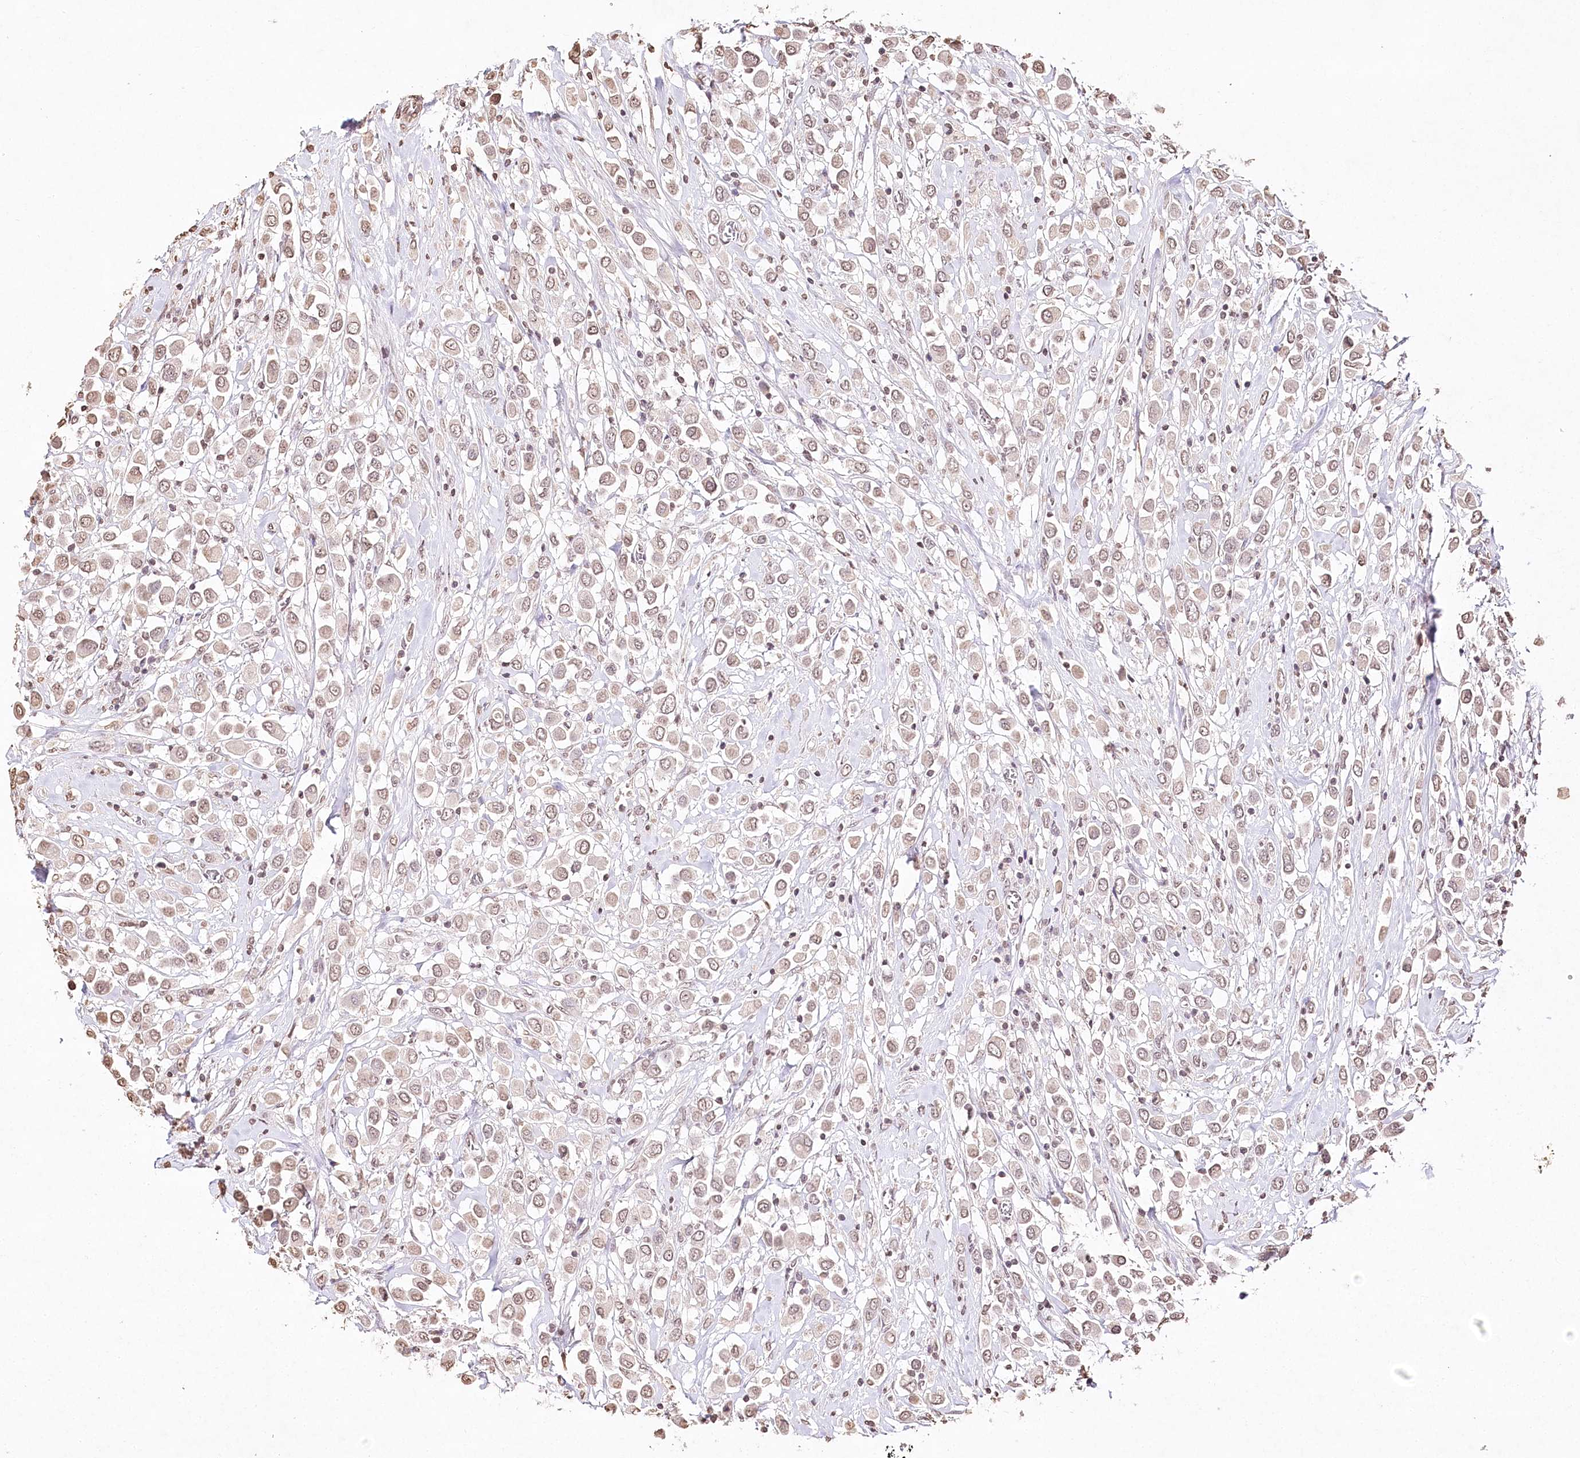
{"staining": {"intensity": "weak", "quantity": ">75%", "location": "nuclear"}, "tissue": "breast cancer", "cell_type": "Tumor cells", "image_type": "cancer", "snomed": [{"axis": "morphology", "description": "Duct carcinoma"}, {"axis": "topography", "description": "Breast"}], "caption": "IHC (DAB (3,3'-diaminobenzidine)) staining of breast cancer (infiltrating ductal carcinoma) reveals weak nuclear protein staining in approximately >75% of tumor cells.", "gene": "DMXL1", "patient": {"sex": "female", "age": 61}}